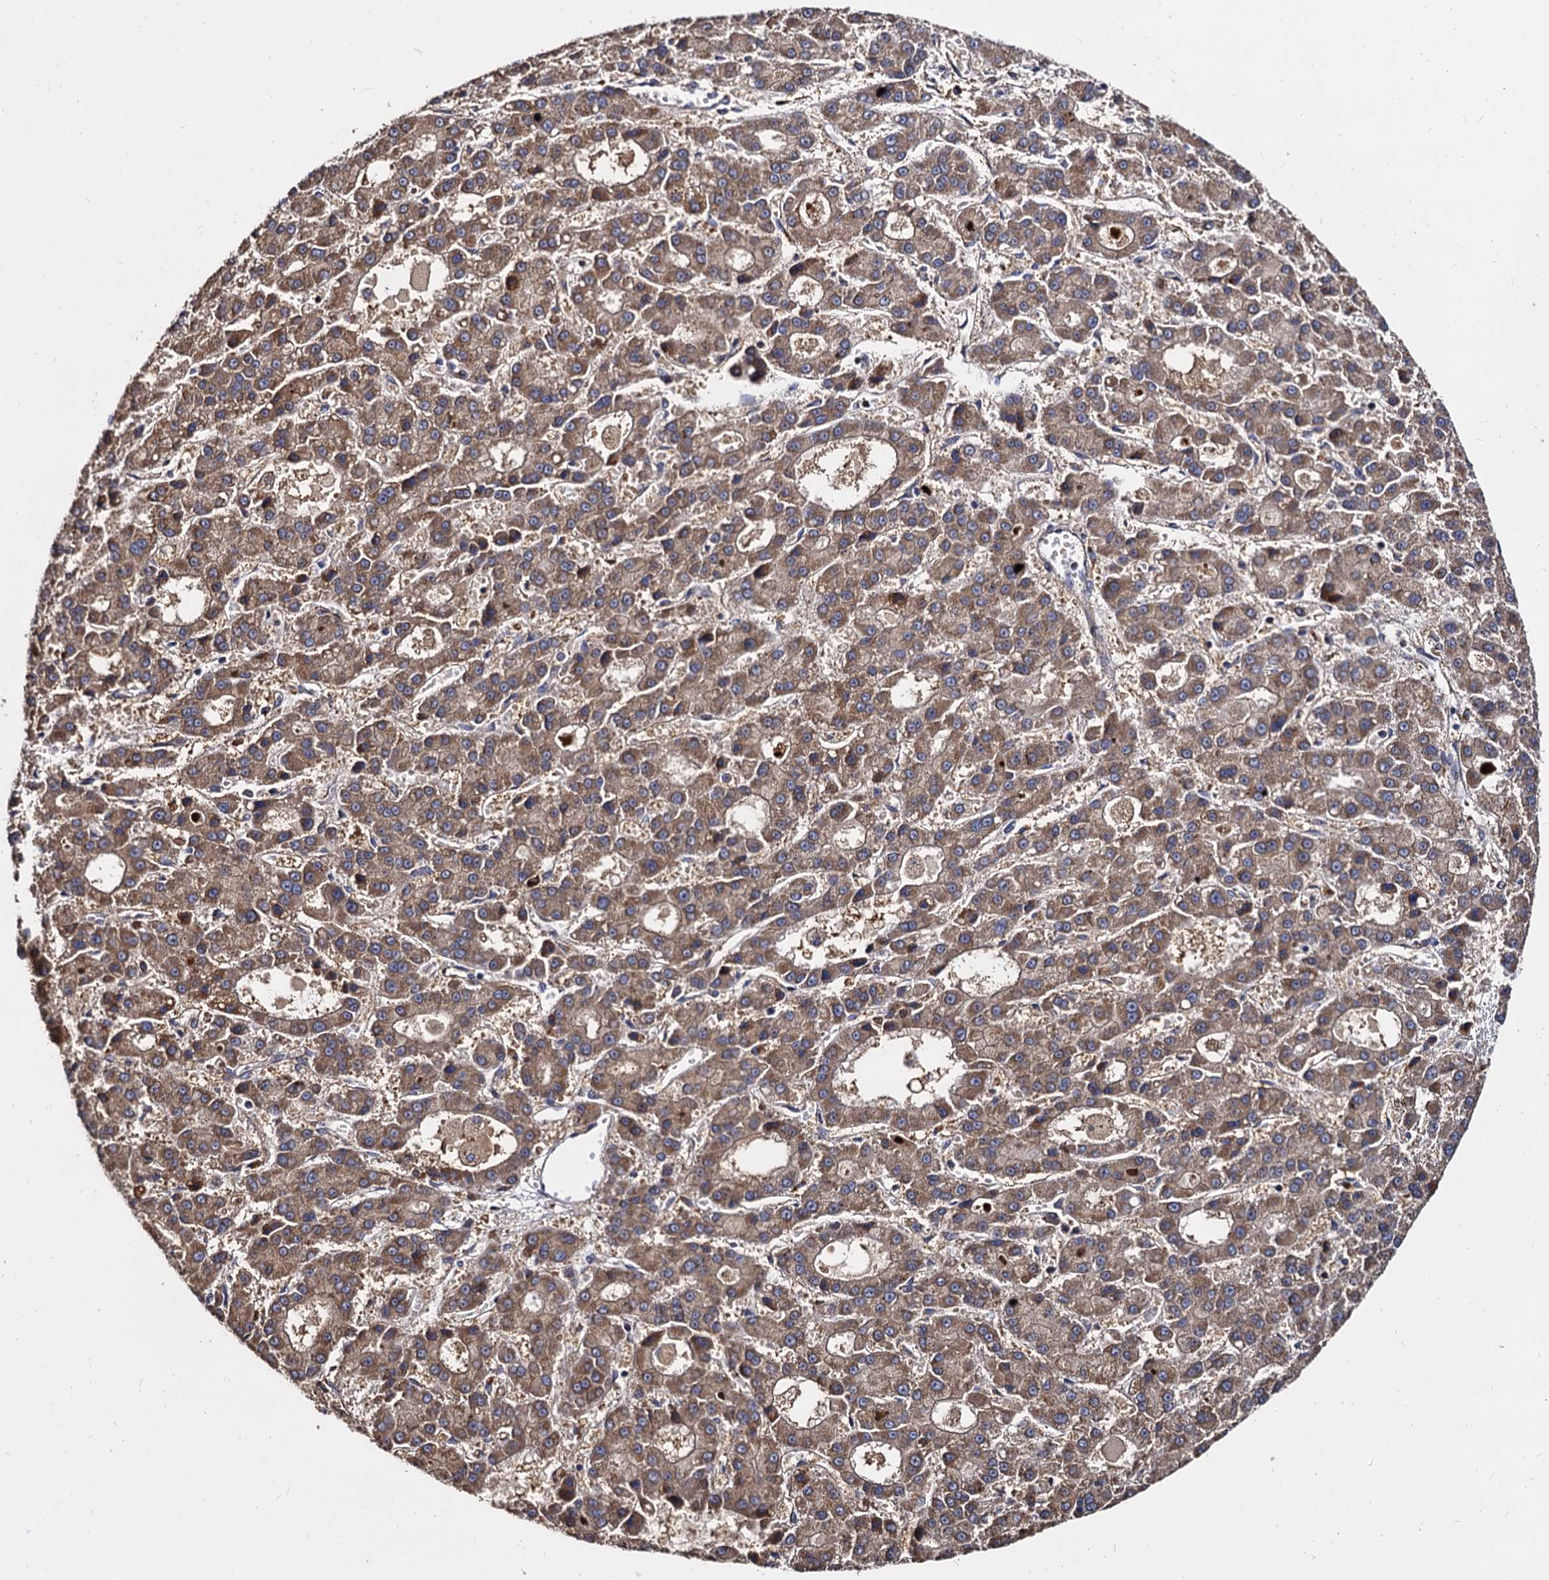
{"staining": {"intensity": "moderate", "quantity": ">75%", "location": "cytoplasmic/membranous"}, "tissue": "liver cancer", "cell_type": "Tumor cells", "image_type": "cancer", "snomed": [{"axis": "morphology", "description": "Carcinoma, Hepatocellular, NOS"}, {"axis": "topography", "description": "Liver"}], "caption": "Immunohistochemical staining of hepatocellular carcinoma (liver) displays medium levels of moderate cytoplasmic/membranous protein staining in about >75% of tumor cells.", "gene": "WWC3", "patient": {"sex": "male", "age": 70}}